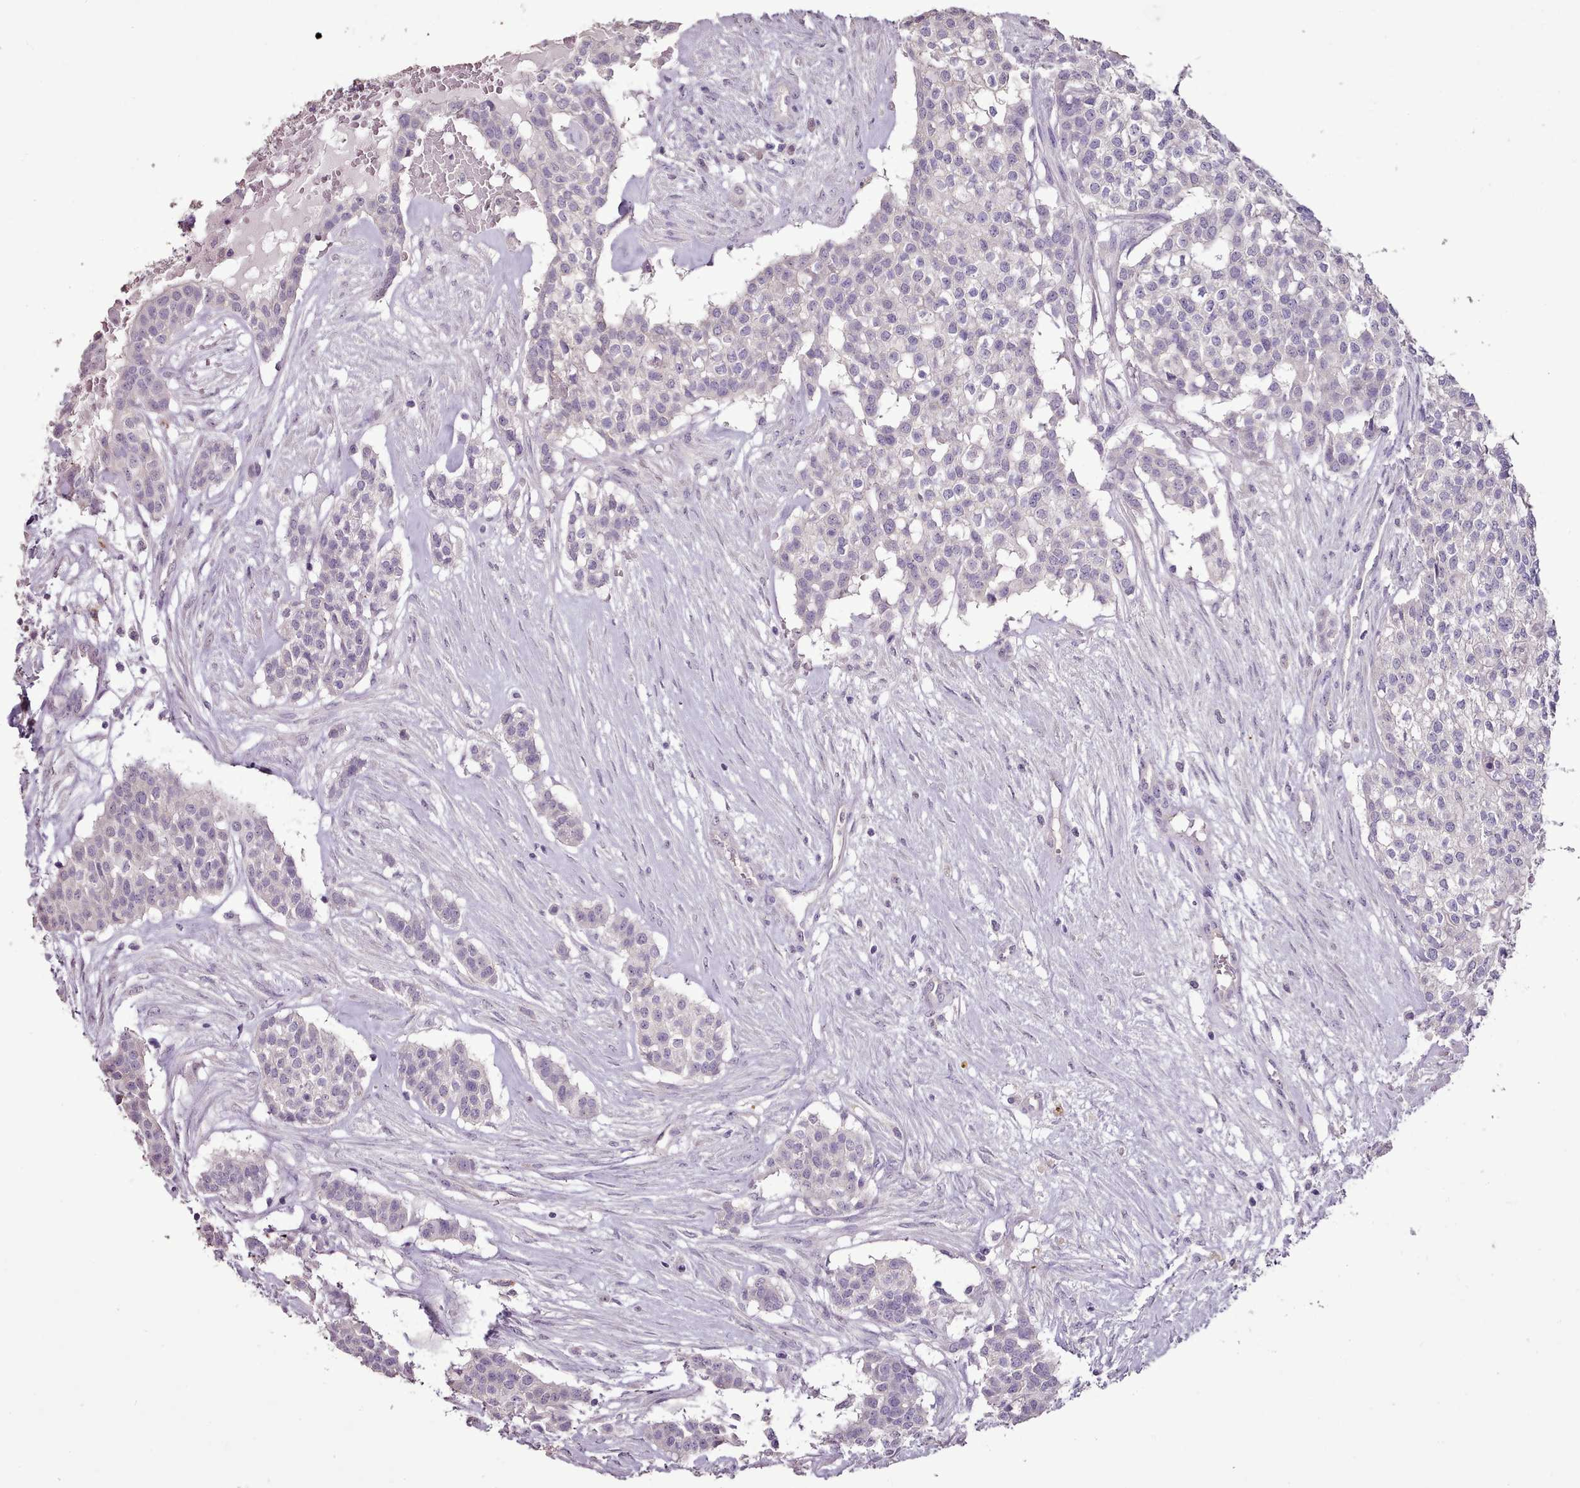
{"staining": {"intensity": "negative", "quantity": "none", "location": "none"}, "tissue": "head and neck cancer", "cell_type": "Tumor cells", "image_type": "cancer", "snomed": [{"axis": "morphology", "description": "Adenocarcinoma, NOS"}, {"axis": "topography", "description": "Head-Neck"}], "caption": "Immunohistochemistry photomicrograph of neoplastic tissue: head and neck adenocarcinoma stained with DAB exhibits no significant protein staining in tumor cells.", "gene": "BLOC1S2", "patient": {"sex": "male", "age": 81}}